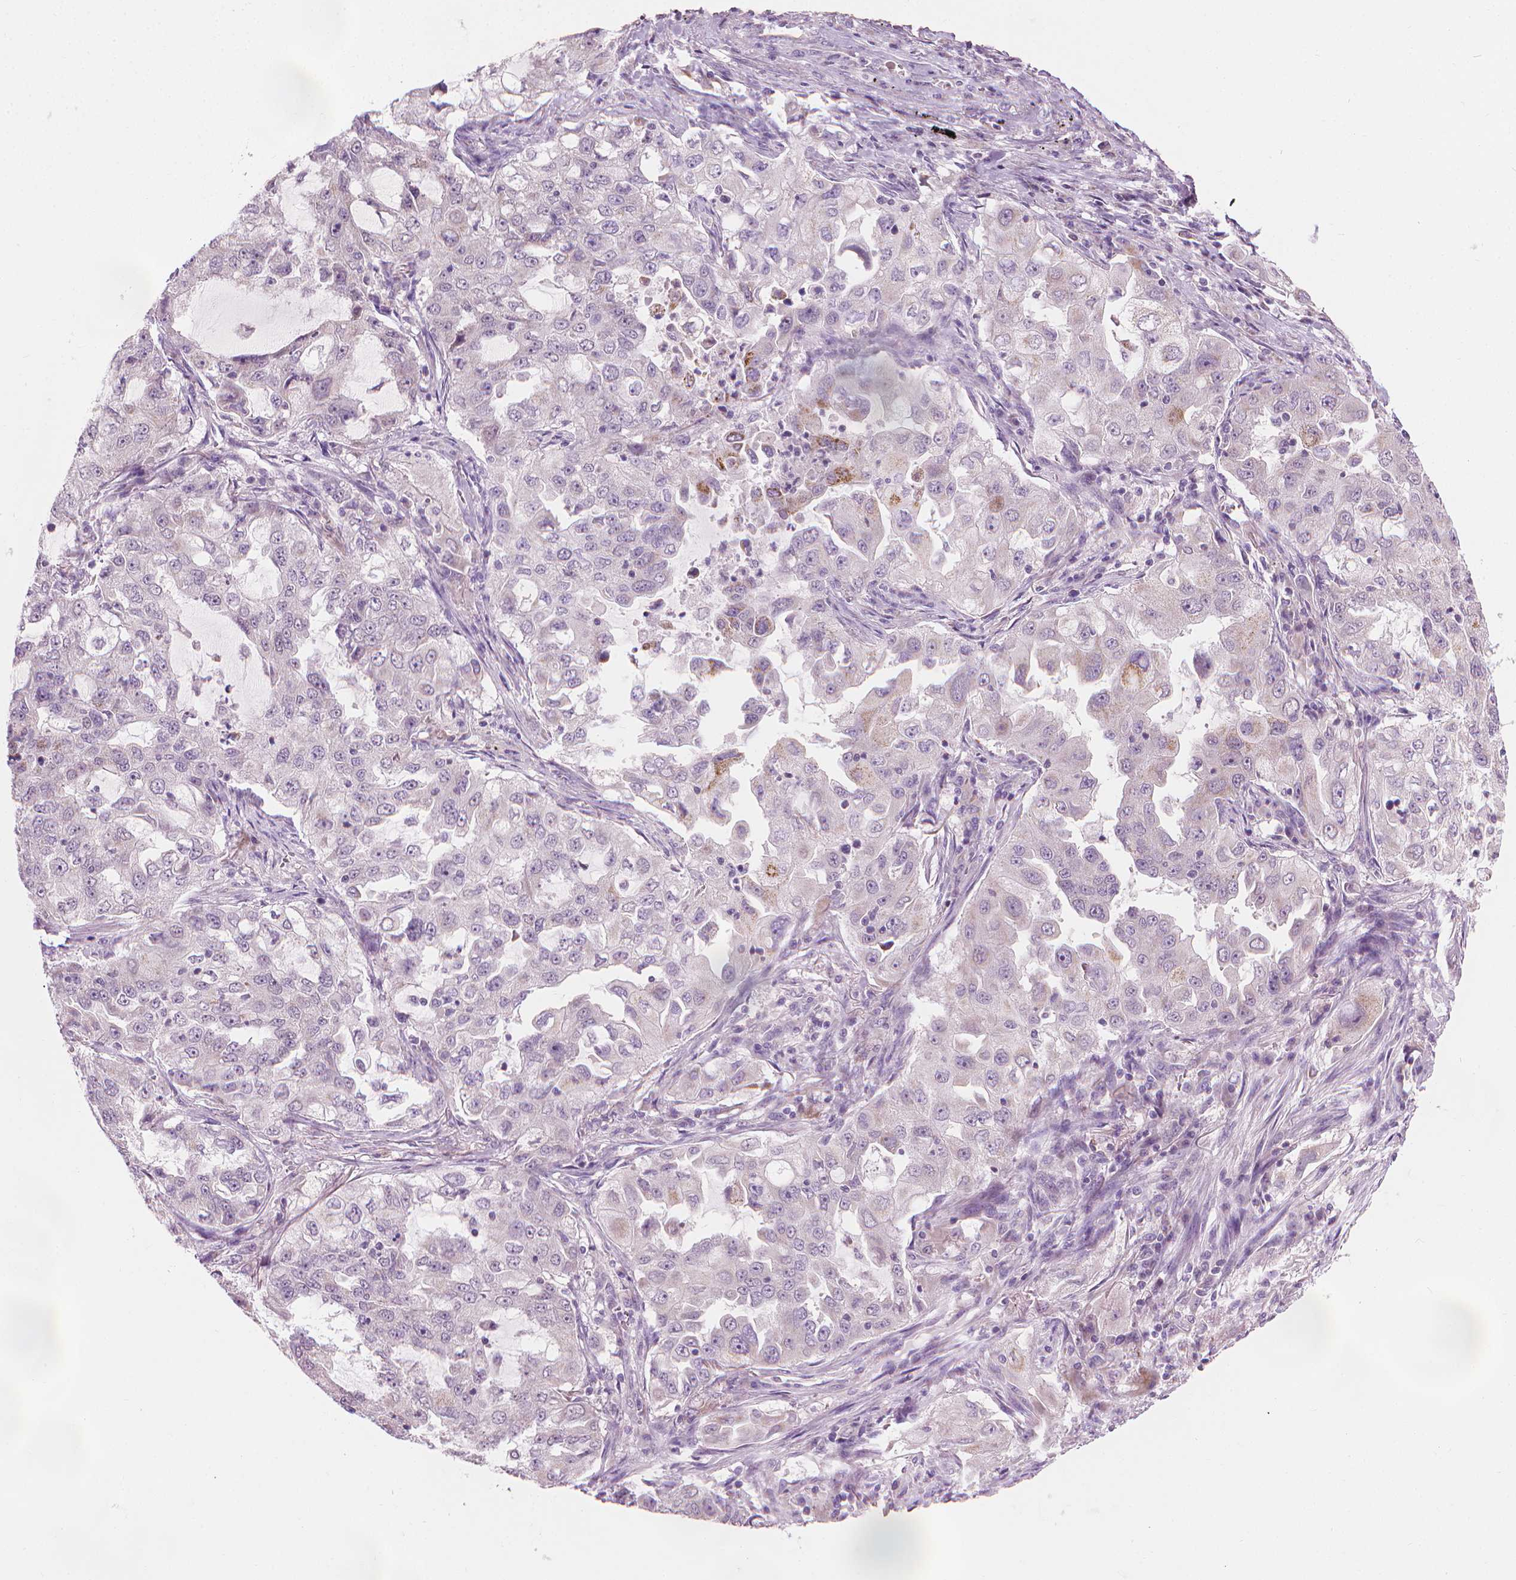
{"staining": {"intensity": "negative", "quantity": "none", "location": "none"}, "tissue": "lung cancer", "cell_type": "Tumor cells", "image_type": "cancer", "snomed": [{"axis": "morphology", "description": "Adenocarcinoma, NOS"}, {"axis": "topography", "description": "Lung"}], "caption": "This is an IHC micrograph of lung adenocarcinoma. There is no expression in tumor cells.", "gene": "CFAP126", "patient": {"sex": "female", "age": 61}}